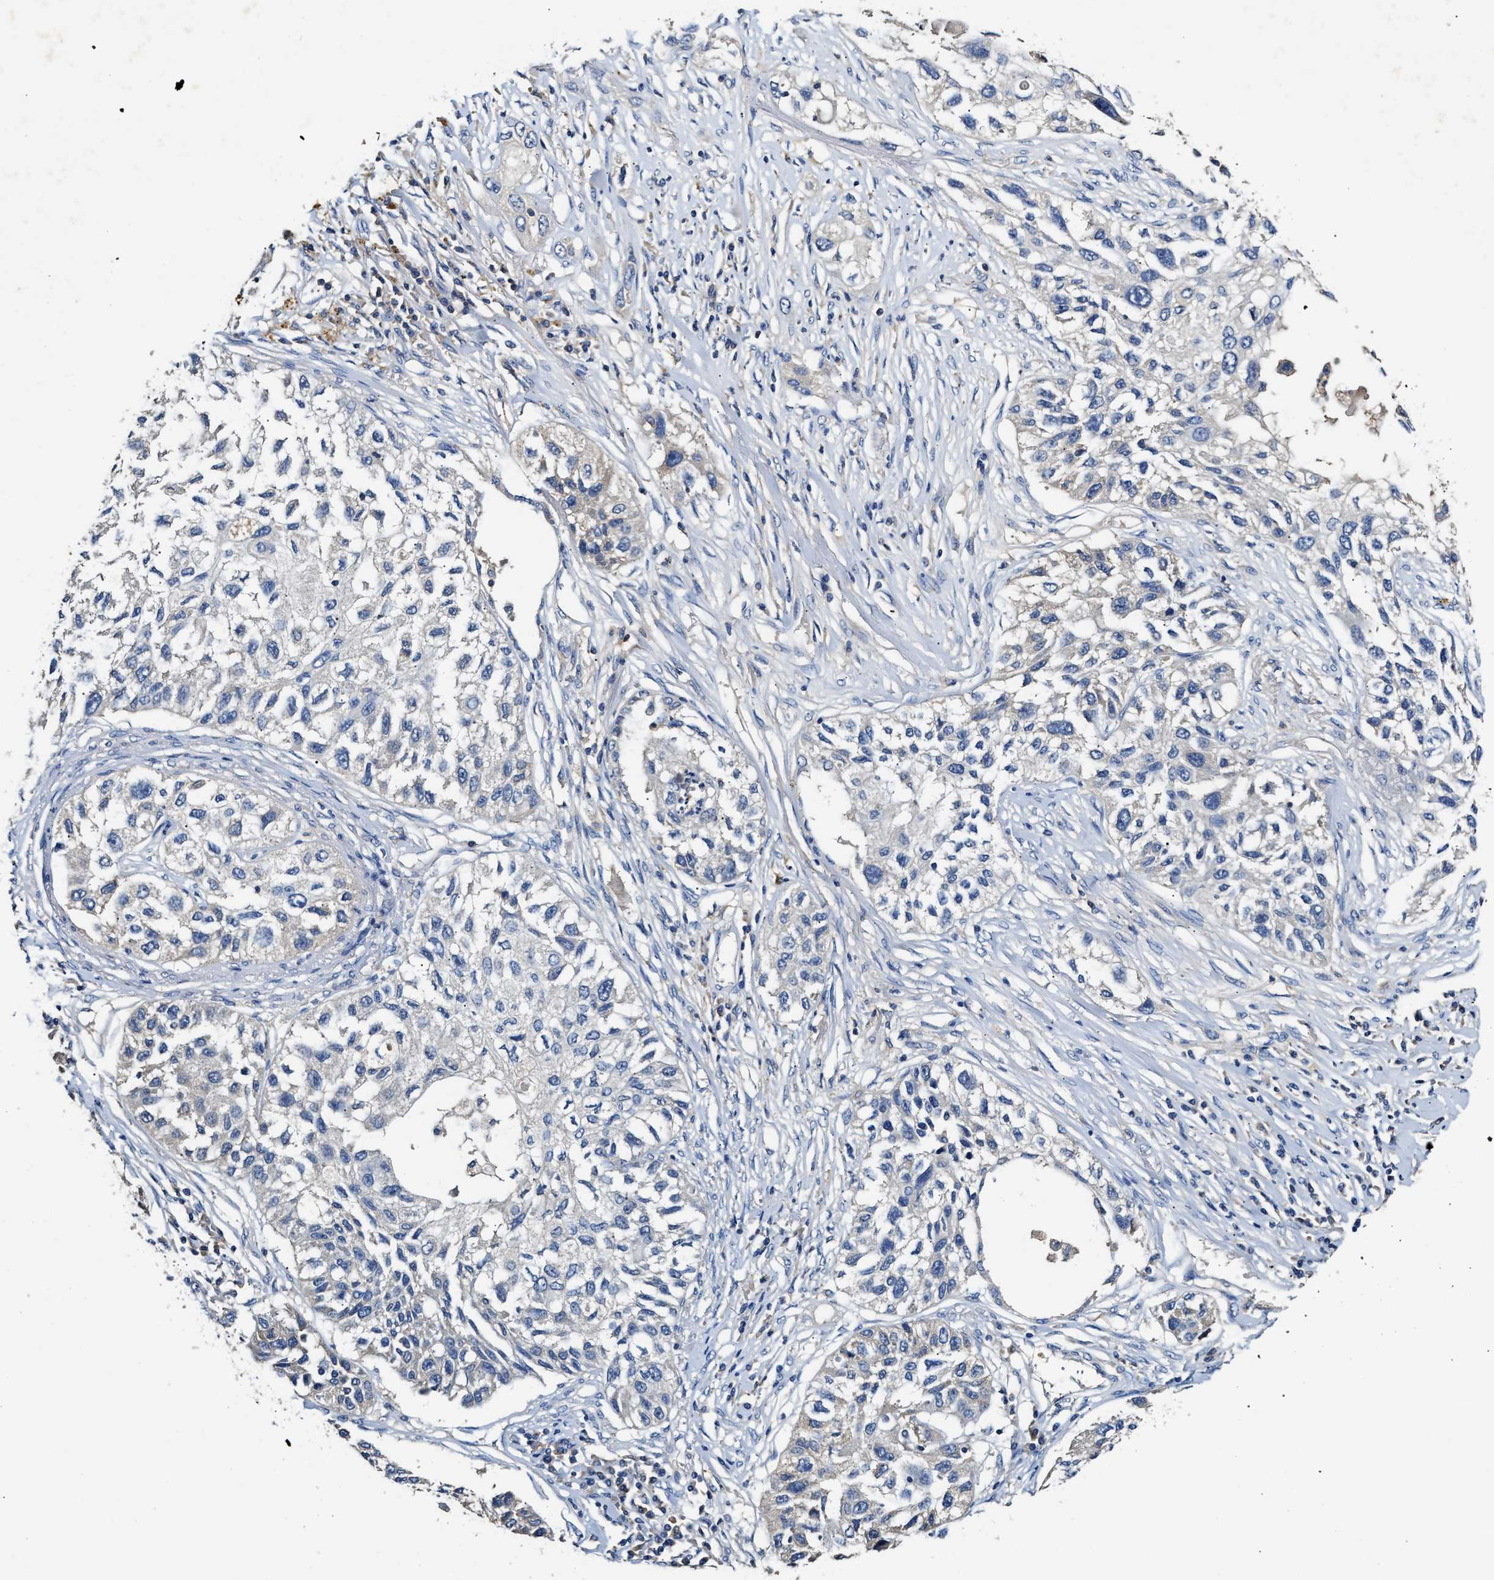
{"staining": {"intensity": "negative", "quantity": "none", "location": "none"}, "tissue": "lung cancer", "cell_type": "Tumor cells", "image_type": "cancer", "snomed": [{"axis": "morphology", "description": "Squamous cell carcinoma, NOS"}, {"axis": "topography", "description": "Lung"}], "caption": "This image is of lung cancer stained with immunohistochemistry (IHC) to label a protein in brown with the nuclei are counter-stained blue. There is no positivity in tumor cells.", "gene": "SLCO2B1", "patient": {"sex": "male", "age": 71}}